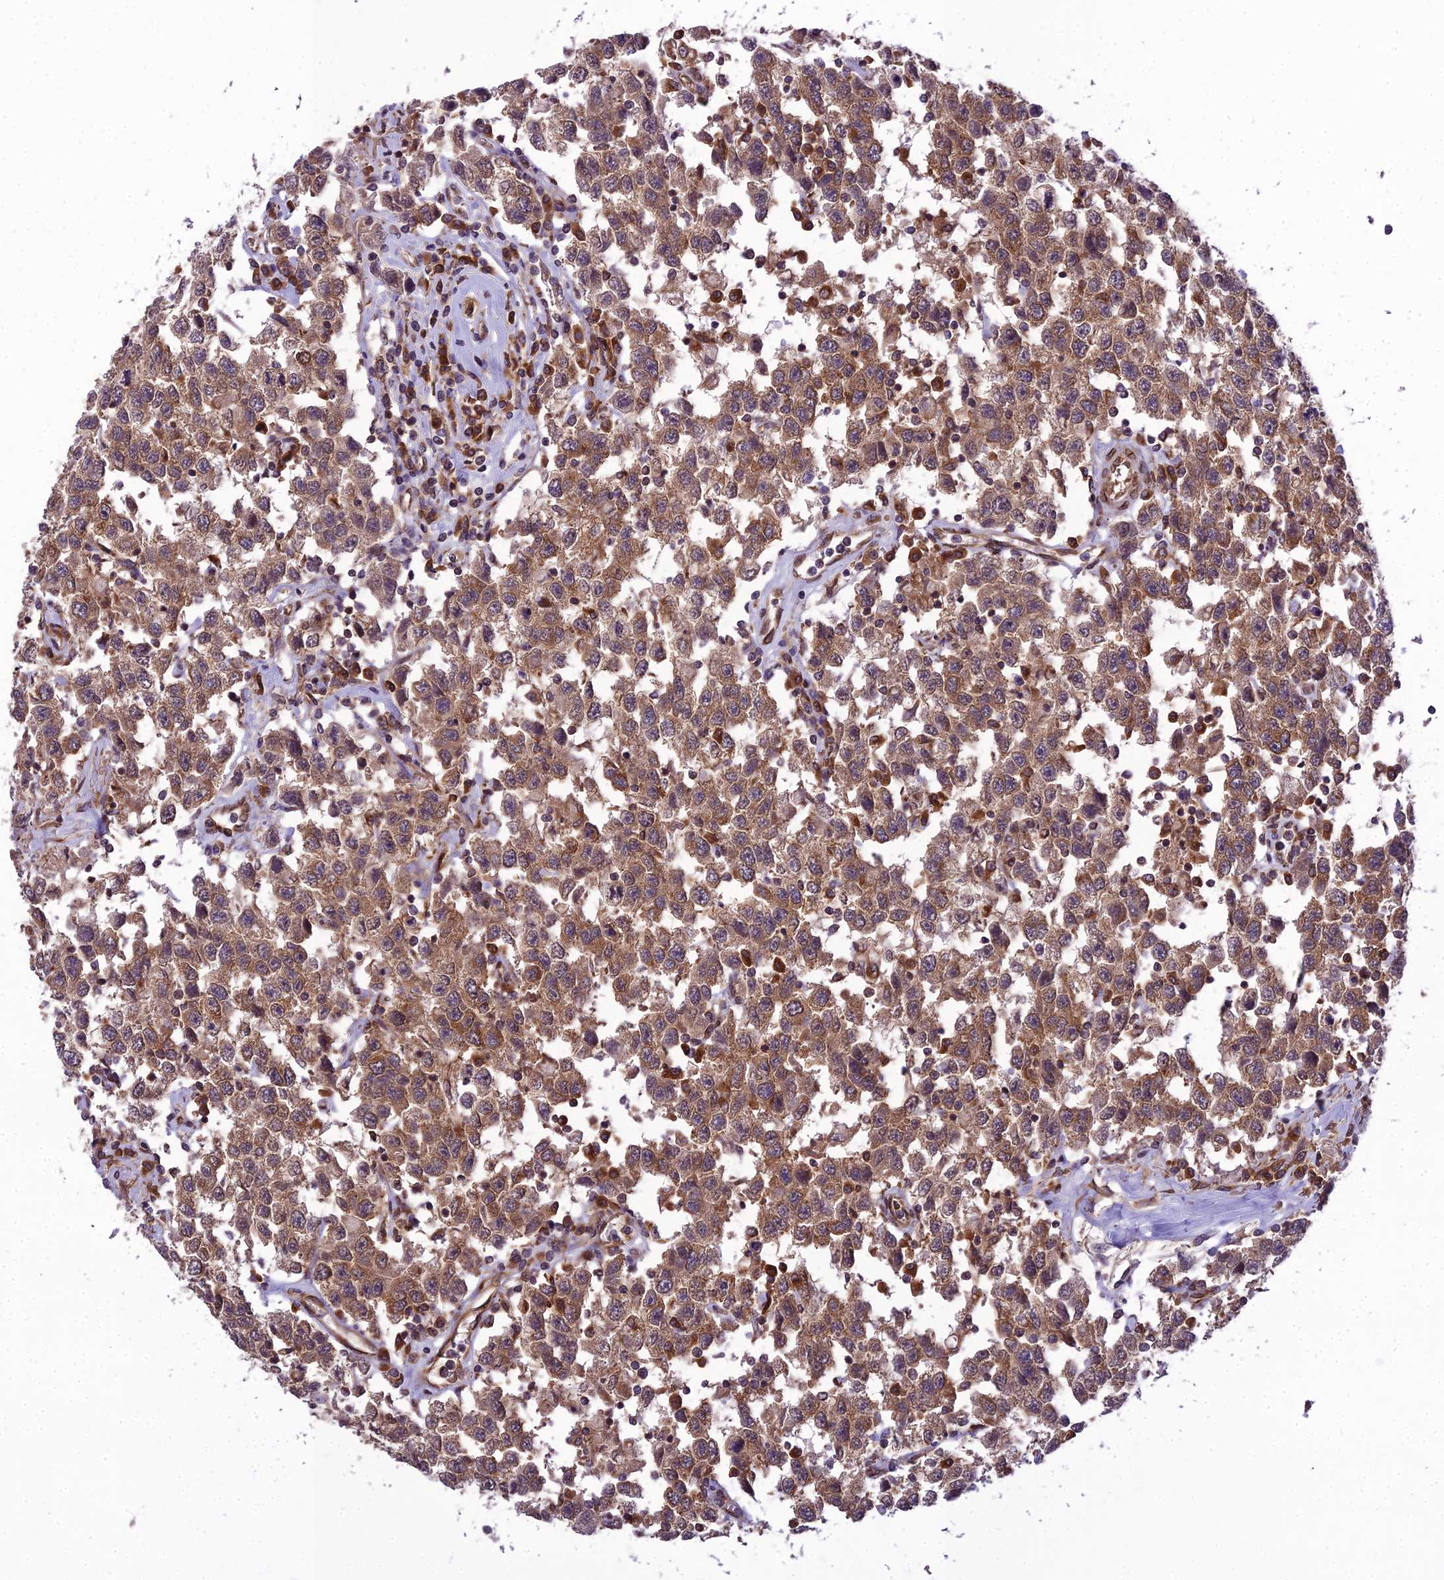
{"staining": {"intensity": "moderate", "quantity": ">75%", "location": "cytoplasmic/membranous"}, "tissue": "testis cancer", "cell_type": "Tumor cells", "image_type": "cancer", "snomed": [{"axis": "morphology", "description": "Seminoma, NOS"}, {"axis": "topography", "description": "Testis"}], "caption": "Testis seminoma was stained to show a protein in brown. There is medium levels of moderate cytoplasmic/membranous expression in approximately >75% of tumor cells.", "gene": "DHCR7", "patient": {"sex": "male", "age": 41}}